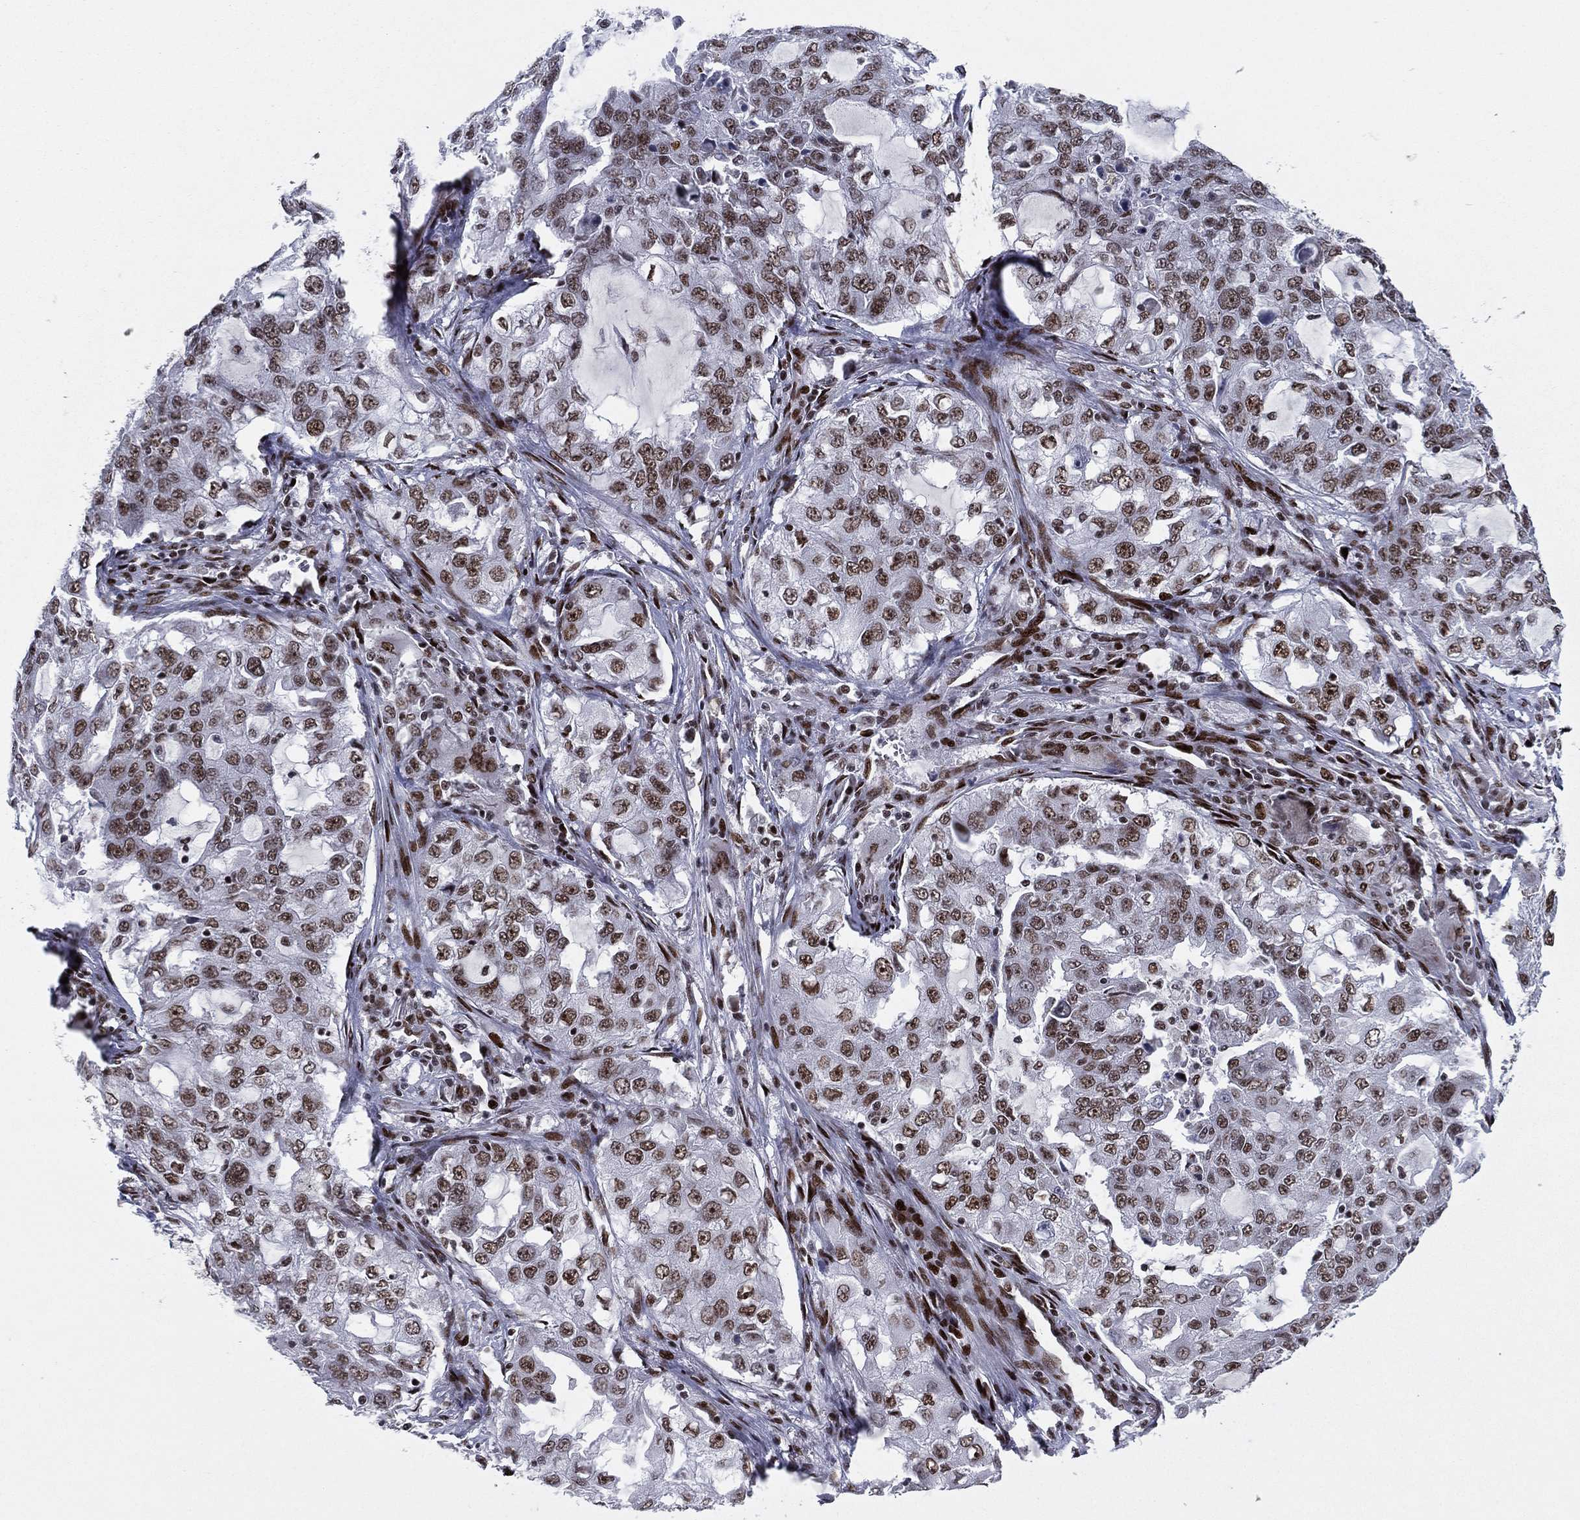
{"staining": {"intensity": "moderate", "quantity": ">75%", "location": "nuclear"}, "tissue": "lung cancer", "cell_type": "Tumor cells", "image_type": "cancer", "snomed": [{"axis": "morphology", "description": "Adenocarcinoma, NOS"}, {"axis": "topography", "description": "Lung"}], "caption": "Lung cancer (adenocarcinoma) was stained to show a protein in brown. There is medium levels of moderate nuclear staining in approximately >75% of tumor cells.", "gene": "RTF1", "patient": {"sex": "female", "age": 61}}